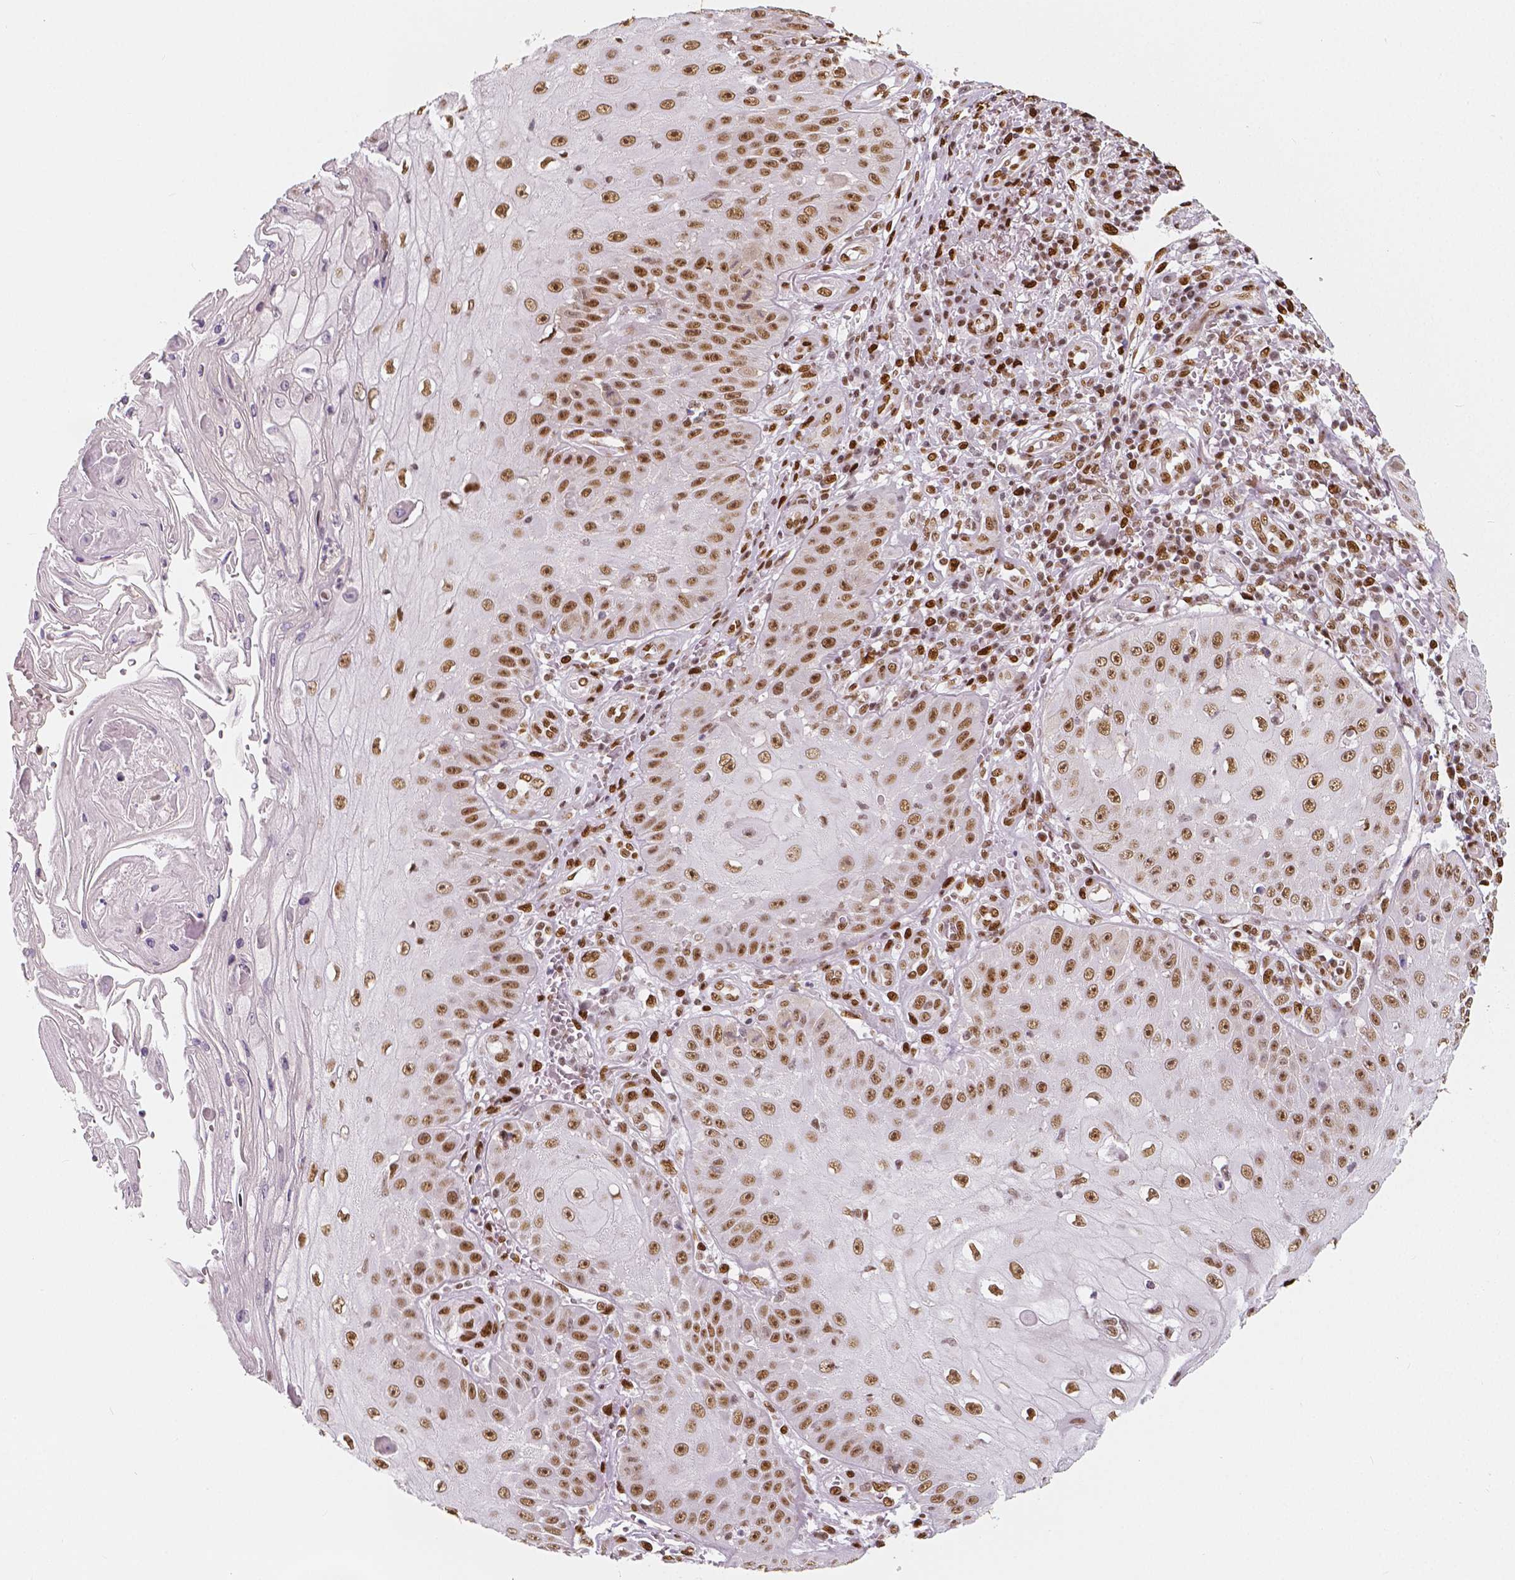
{"staining": {"intensity": "moderate", "quantity": ">75%", "location": "nuclear"}, "tissue": "skin cancer", "cell_type": "Tumor cells", "image_type": "cancer", "snomed": [{"axis": "morphology", "description": "Squamous cell carcinoma, NOS"}, {"axis": "topography", "description": "Skin"}], "caption": "A brown stain highlights moderate nuclear positivity of a protein in squamous cell carcinoma (skin) tumor cells.", "gene": "NUCKS1", "patient": {"sex": "male", "age": 70}}